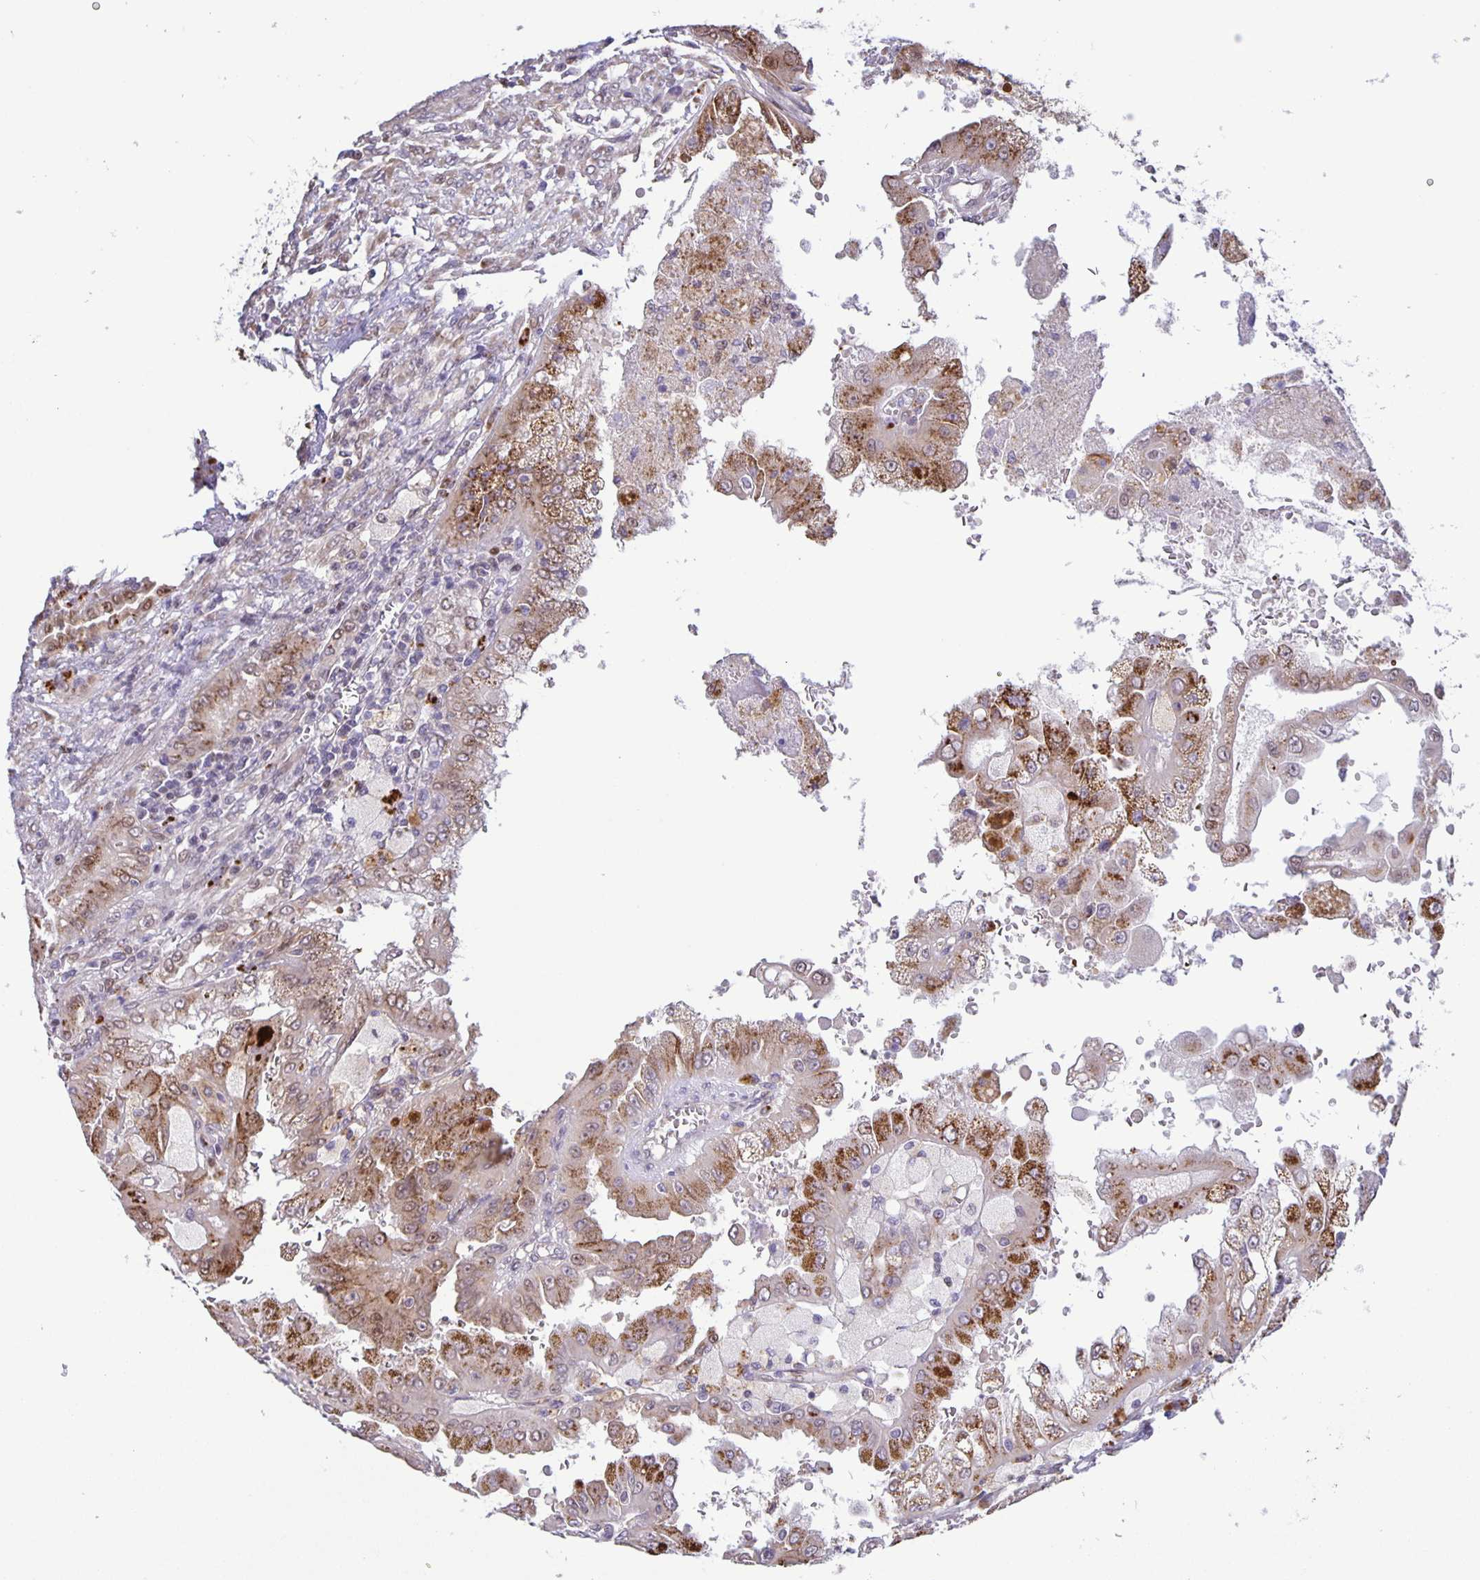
{"staining": {"intensity": "moderate", "quantity": ">75%", "location": "cytoplasmic/membranous,nuclear"}, "tissue": "renal cancer", "cell_type": "Tumor cells", "image_type": "cancer", "snomed": [{"axis": "morphology", "description": "Adenocarcinoma, NOS"}, {"axis": "topography", "description": "Kidney"}], "caption": "Human renal adenocarcinoma stained with a brown dye displays moderate cytoplasmic/membranous and nuclear positive staining in approximately >75% of tumor cells.", "gene": "MAPK12", "patient": {"sex": "male", "age": 58}}